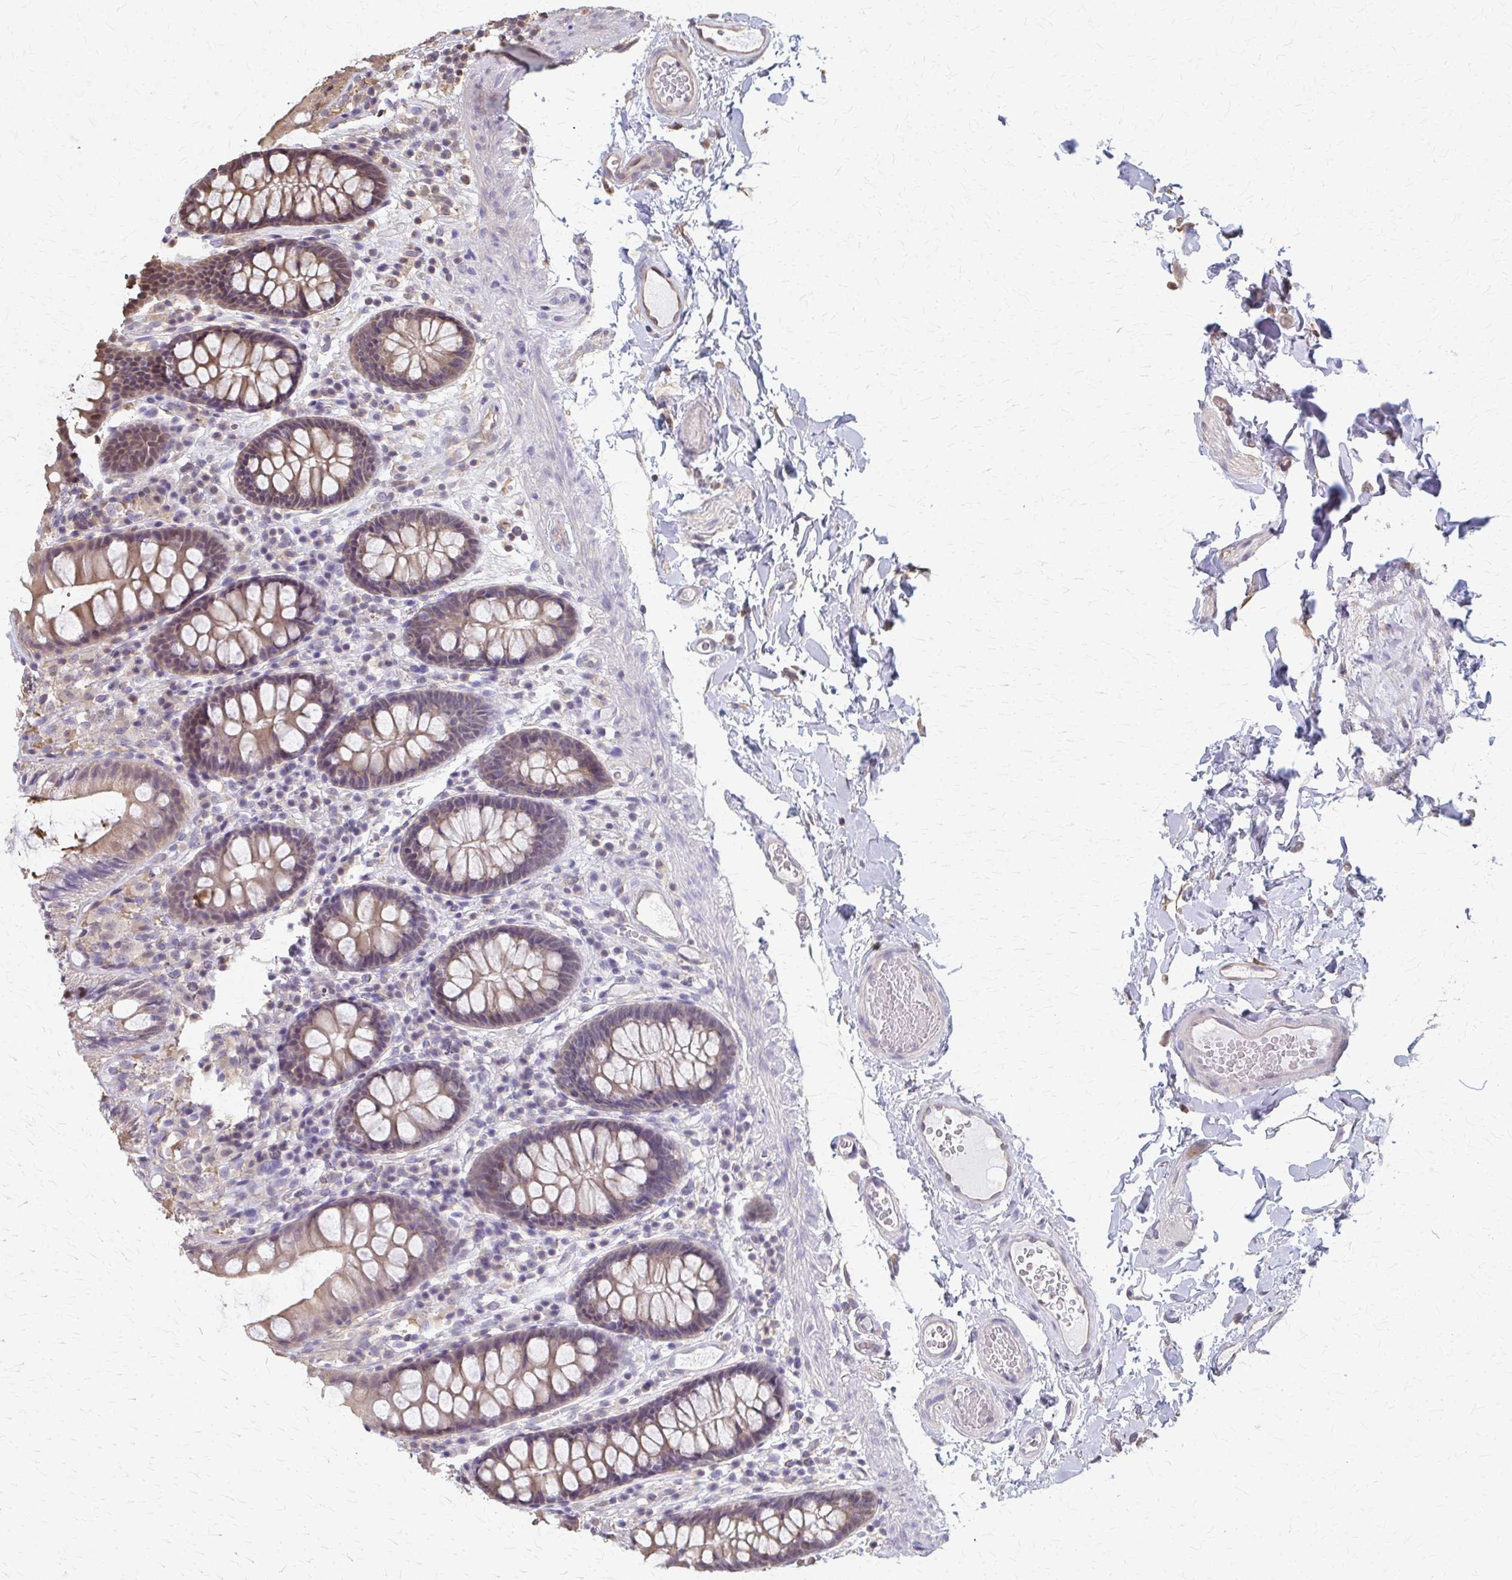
{"staining": {"intensity": "moderate", "quantity": "<25%", "location": "cytoplasmic/membranous"}, "tissue": "colon", "cell_type": "Endothelial cells", "image_type": "normal", "snomed": [{"axis": "morphology", "description": "Normal tissue, NOS"}, {"axis": "topography", "description": "Colon"}], "caption": "The photomicrograph reveals a brown stain indicating the presence of a protein in the cytoplasmic/membranous of endothelial cells in colon. The protein is stained brown, and the nuclei are stained in blue (DAB (3,3'-diaminobenzidine) IHC with brightfield microscopy, high magnification).", "gene": "RABGAP1L", "patient": {"sex": "male", "age": 84}}